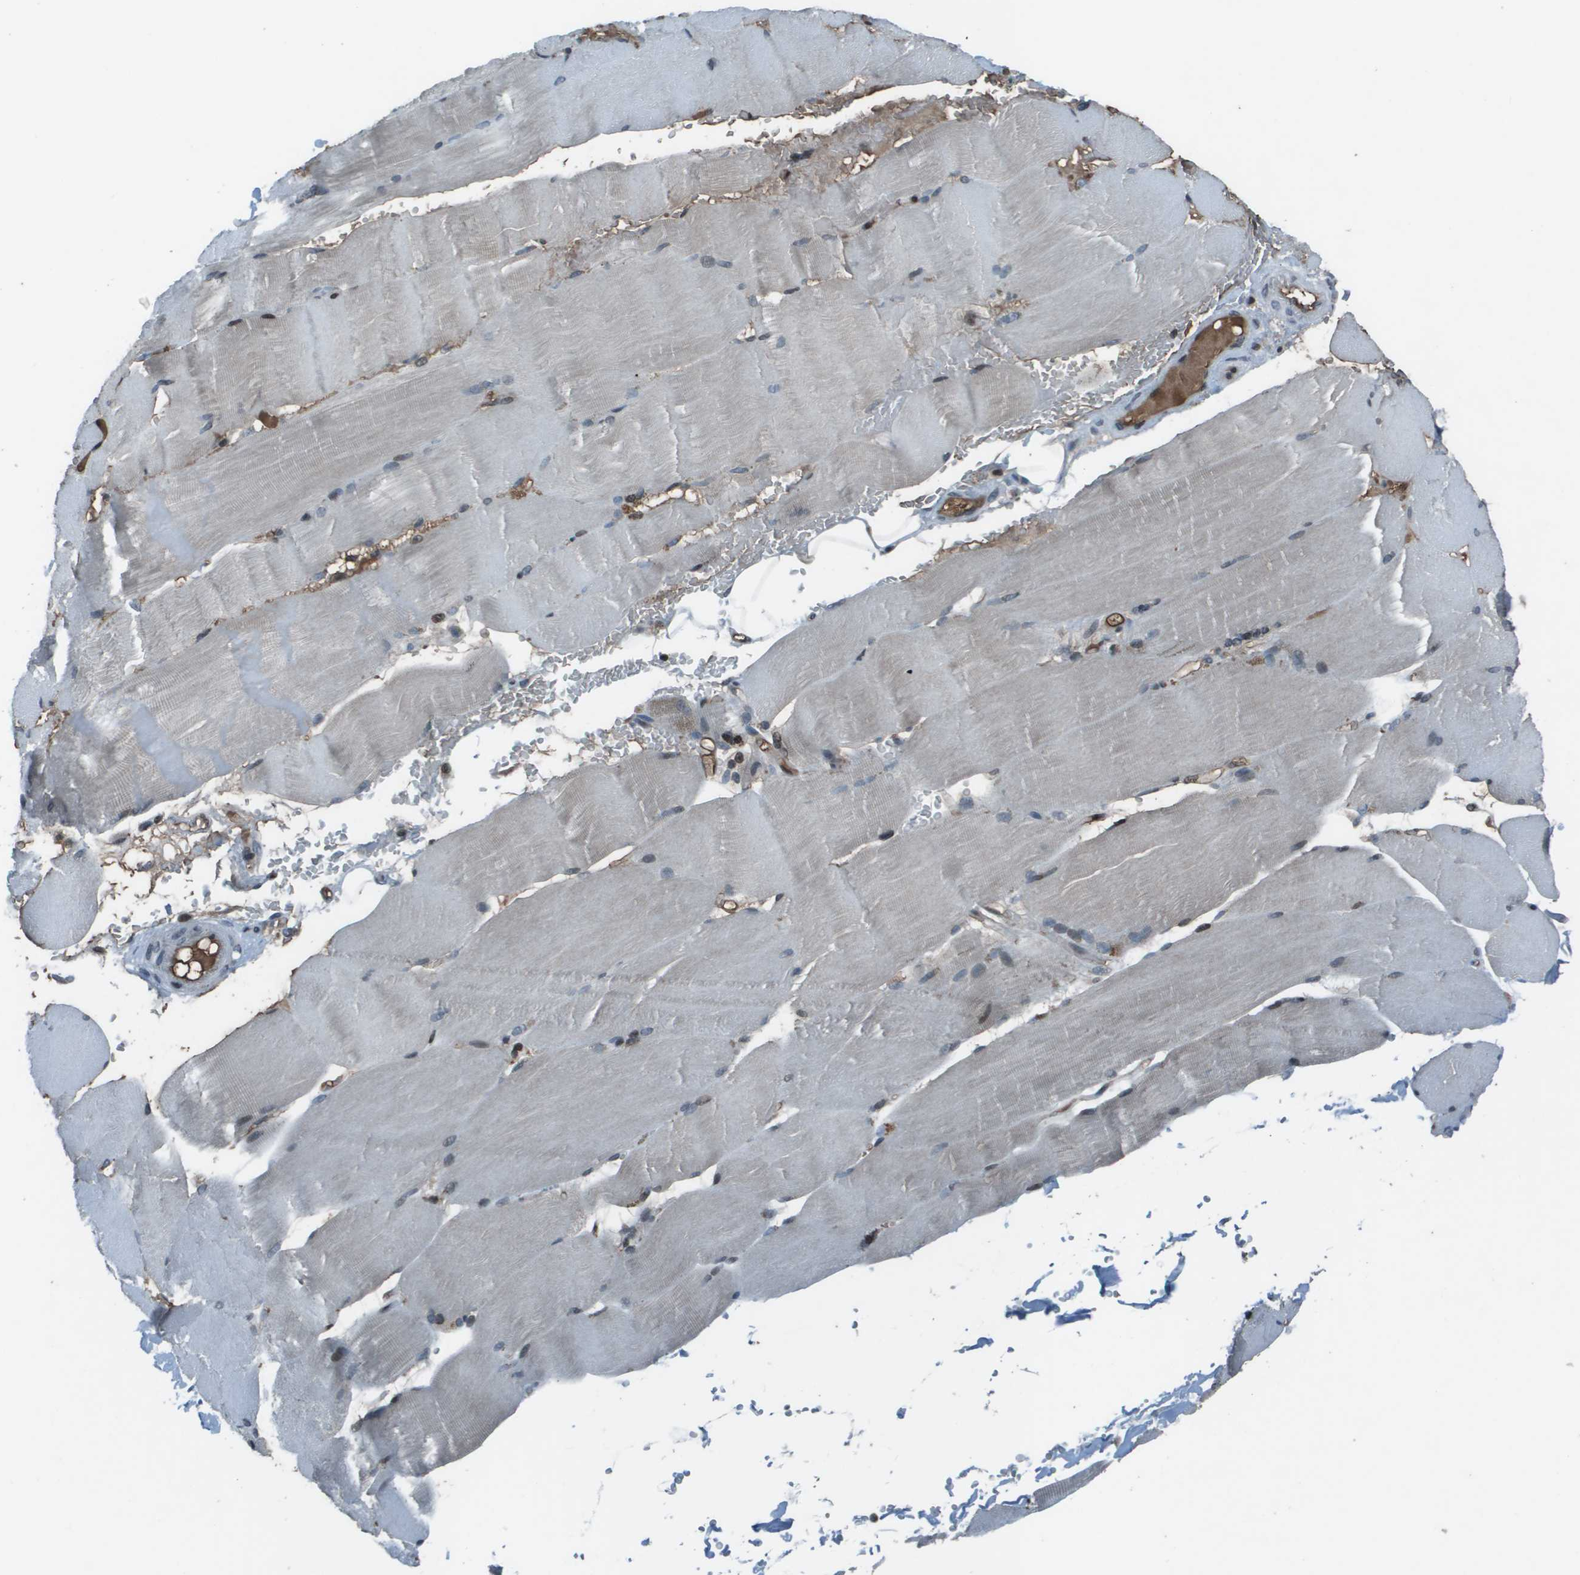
{"staining": {"intensity": "negative", "quantity": "none", "location": "none"}, "tissue": "skeletal muscle", "cell_type": "Myocytes", "image_type": "normal", "snomed": [{"axis": "morphology", "description": "Normal tissue, NOS"}, {"axis": "topography", "description": "Skin"}, {"axis": "topography", "description": "Skeletal muscle"}], "caption": "Immunohistochemistry (IHC) of benign skeletal muscle shows no expression in myocytes. Brightfield microscopy of immunohistochemistry stained with DAB (brown) and hematoxylin (blue), captured at high magnification.", "gene": "CXCL12", "patient": {"sex": "male", "age": 83}}